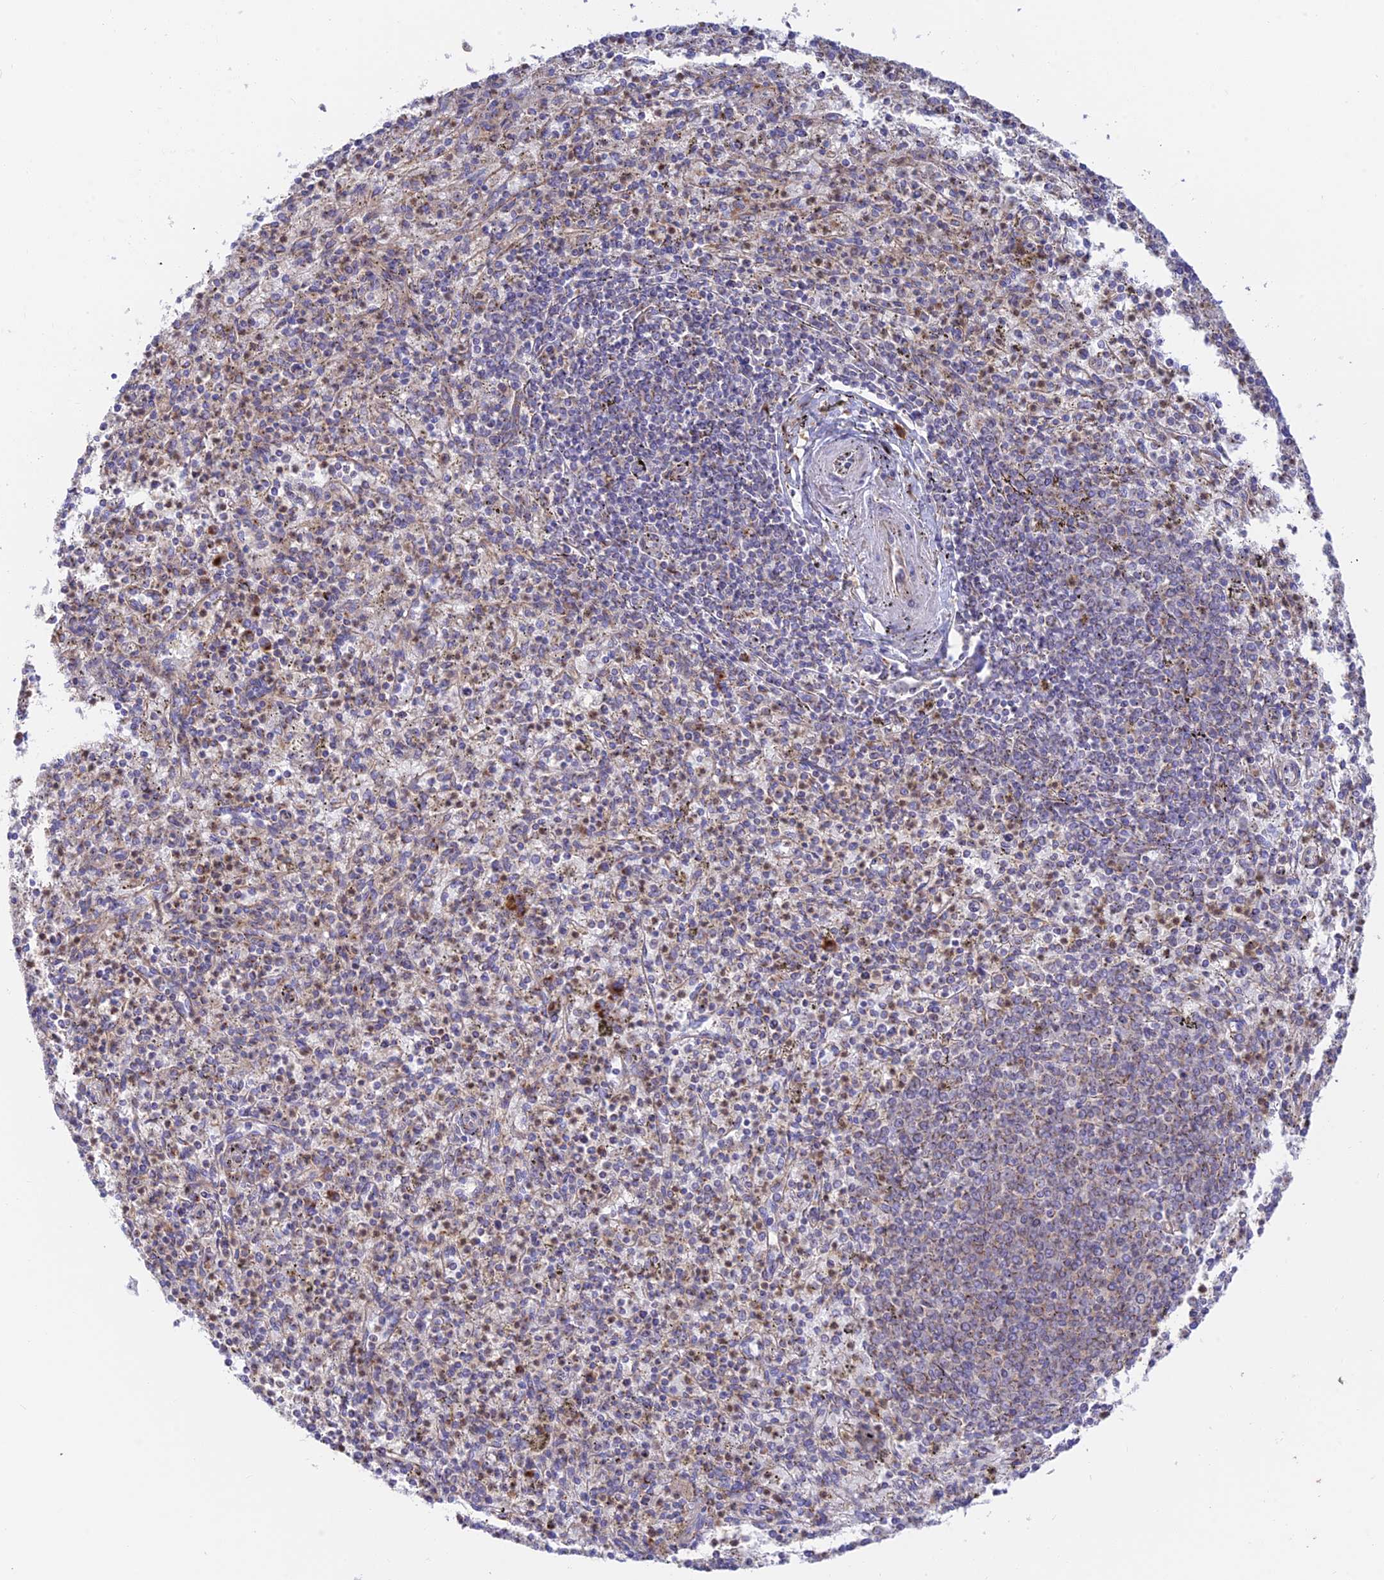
{"staining": {"intensity": "weak", "quantity": "25%-75%", "location": "cytoplasmic/membranous"}, "tissue": "spleen", "cell_type": "Cells in red pulp", "image_type": "normal", "snomed": [{"axis": "morphology", "description": "Normal tissue, NOS"}, {"axis": "topography", "description": "Spleen"}], "caption": "Immunohistochemistry of unremarkable spleen exhibits low levels of weak cytoplasmic/membranous positivity in about 25%-75% of cells in red pulp. (IHC, brightfield microscopy, high magnification).", "gene": "GOLGA3", "patient": {"sex": "male", "age": 72}}